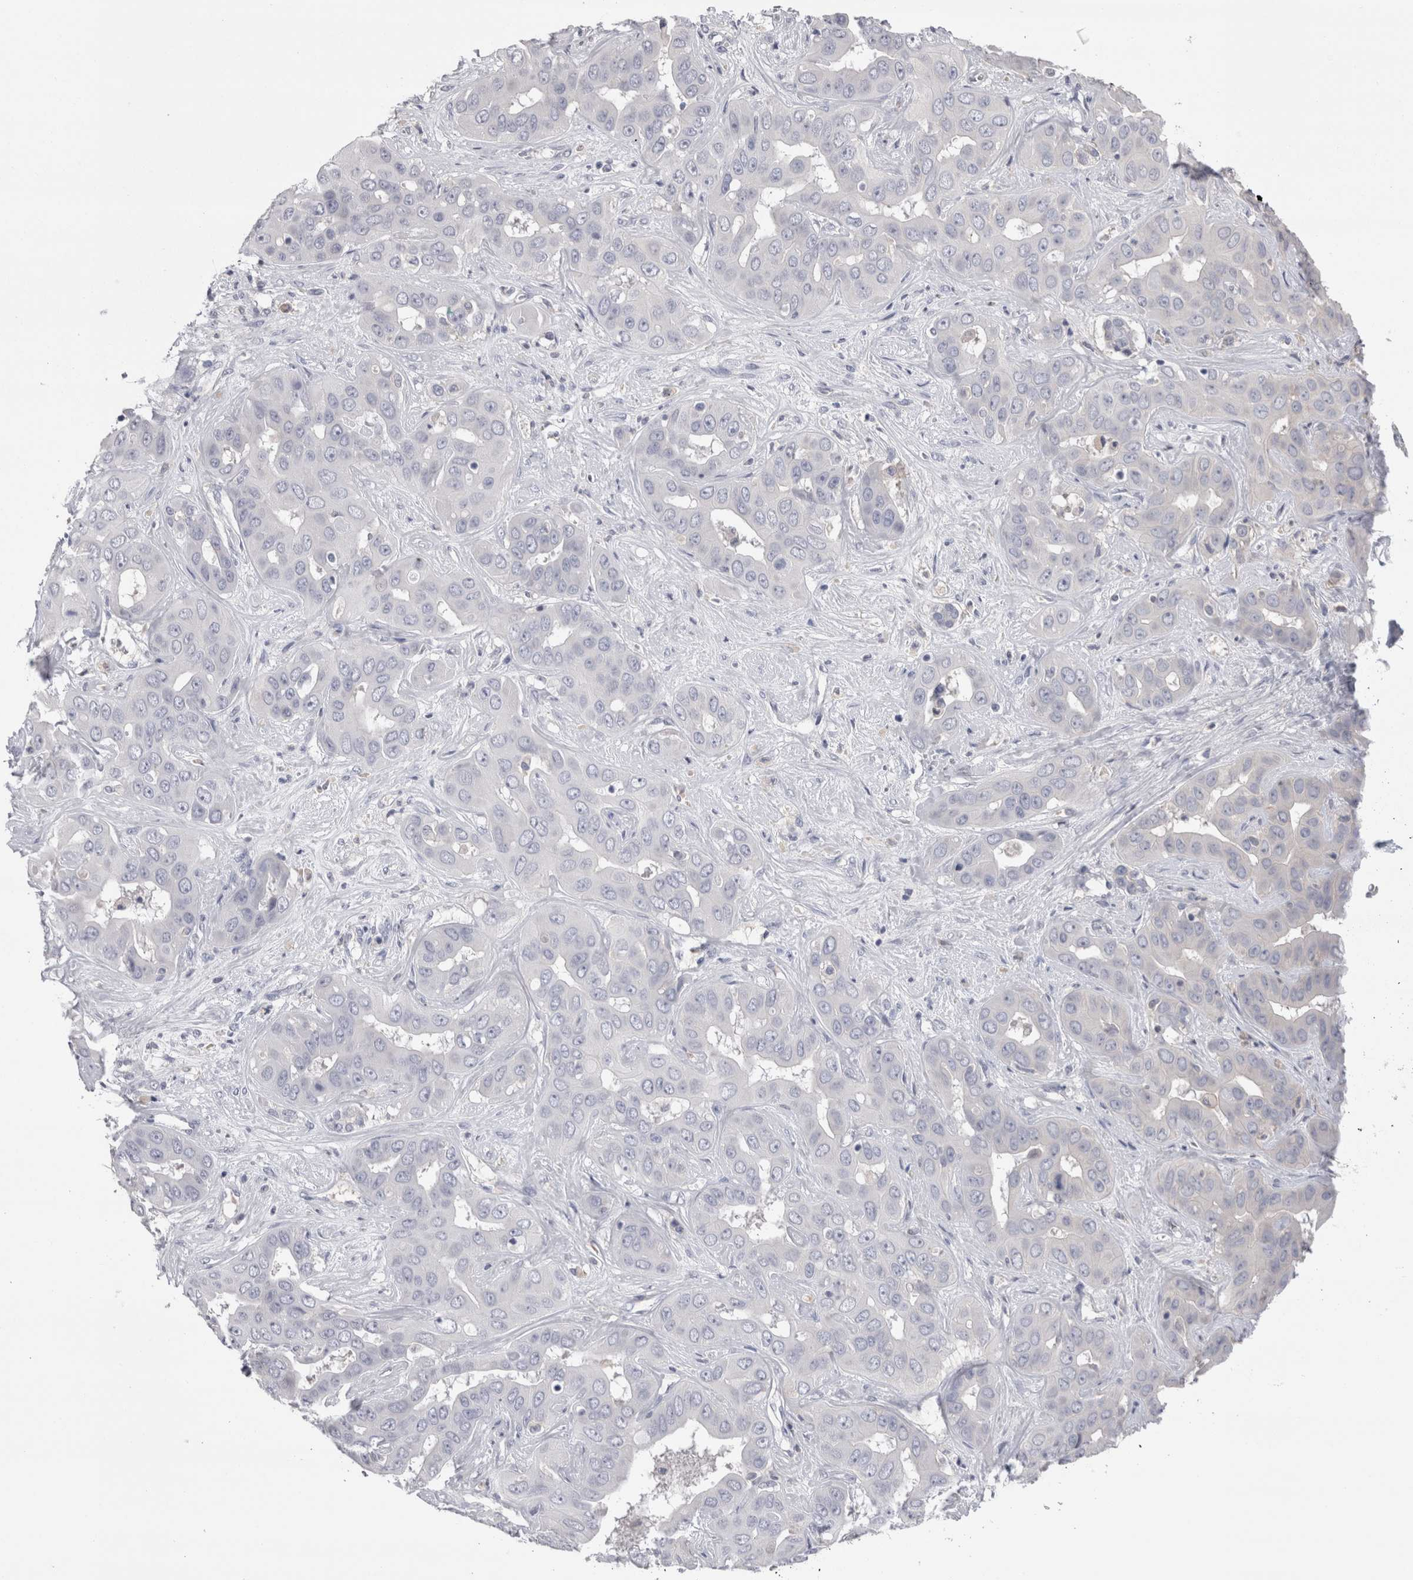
{"staining": {"intensity": "negative", "quantity": "none", "location": "none"}, "tissue": "liver cancer", "cell_type": "Tumor cells", "image_type": "cancer", "snomed": [{"axis": "morphology", "description": "Cholangiocarcinoma"}, {"axis": "topography", "description": "Liver"}], "caption": "A high-resolution photomicrograph shows immunohistochemistry staining of liver cancer (cholangiocarcinoma), which displays no significant positivity in tumor cells.", "gene": "REG1A", "patient": {"sex": "female", "age": 52}}